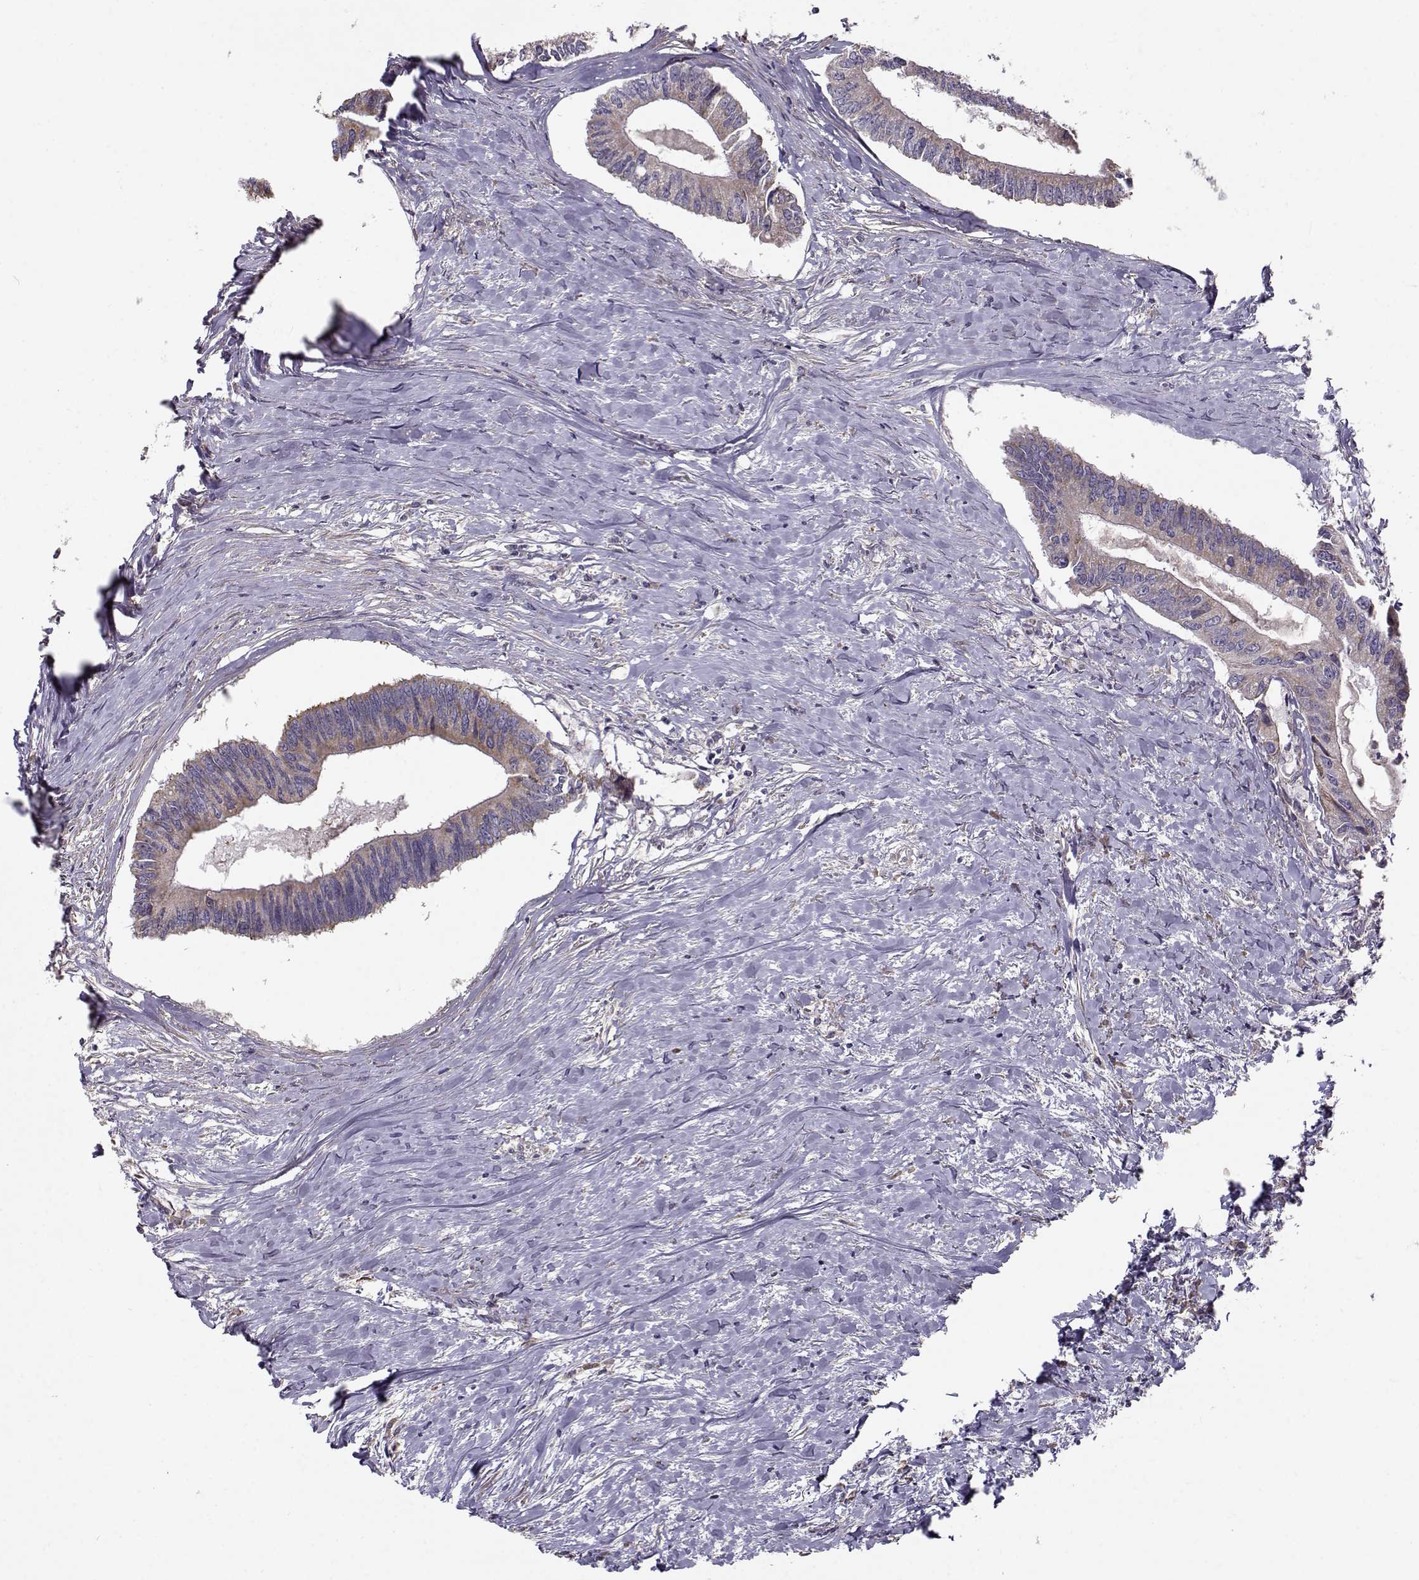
{"staining": {"intensity": "weak", "quantity": "<25%", "location": "cytoplasmic/membranous"}, "tissue": "colorectal cancer", "cell_type": "Tumor cells", "image_type": "cancer", "snomed": [{"axis": "morphology", "description": "Adenocarcinoma, NOS"}, {"axis": "topography", "description": "Colon"}], "caption": "This is an IHC micrograph of adenocarcinoma (colorectal). There is no expression in tumor cells.", "gene": "ENTPD8", "patient": {"sex": "male", "age": 53}}